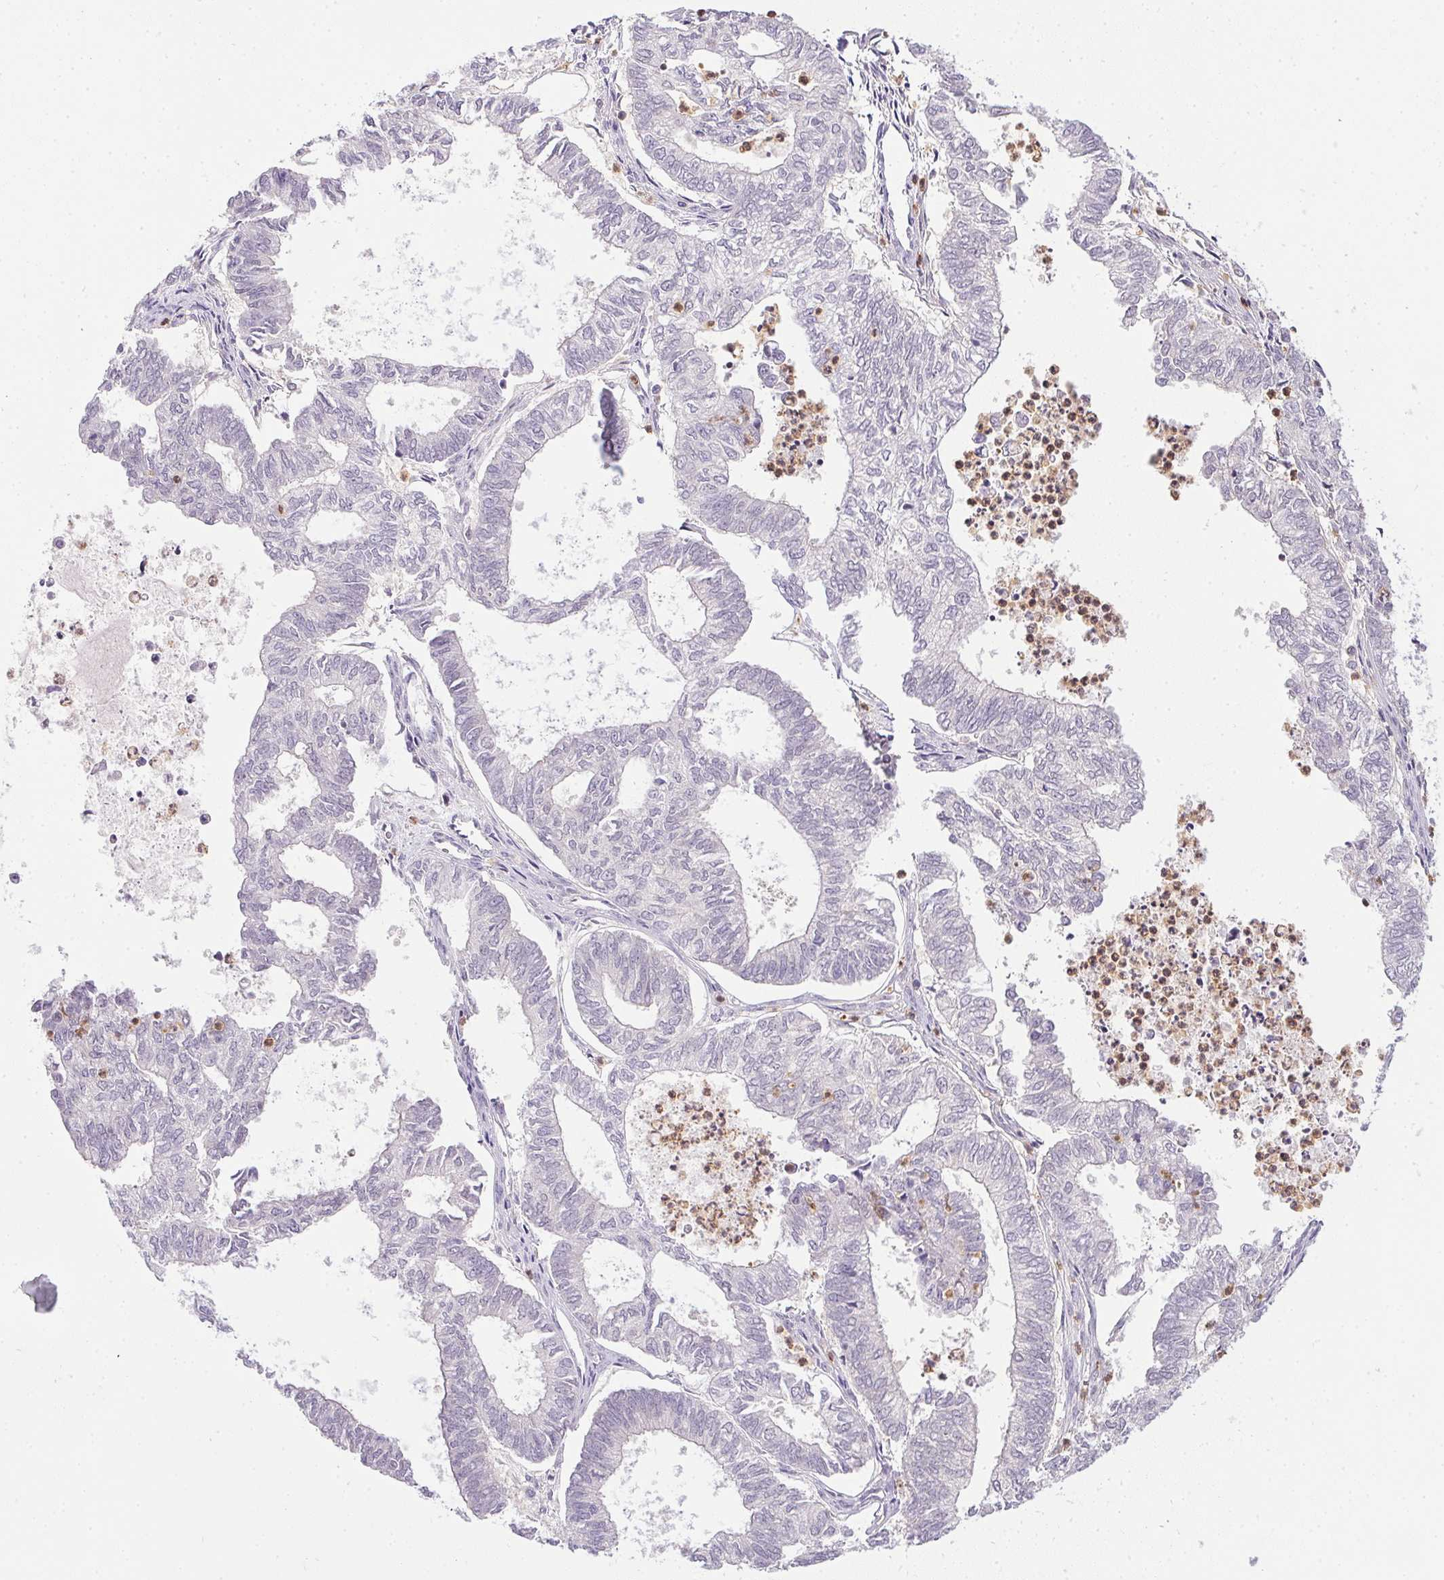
{"staining": {"intensity": "negative", "quantity": "none", "location": "none"}, "tissue": "ovarian cancer", "cell_type": "Tumor cells", "image_type": "cancer", "snomed": [{"axis": "morphology", "description": "Carcinoma, endometroid"}, {"axis": "topography", "description": "Ovary"}], "caption": "Ovarian cancer (endometroid carcinoma) was stained to show a protein in brown. There is no significant expression in tumor cells.", "gene": "DNAJC5G", "patient": {"sex": "female", "age": 64}}